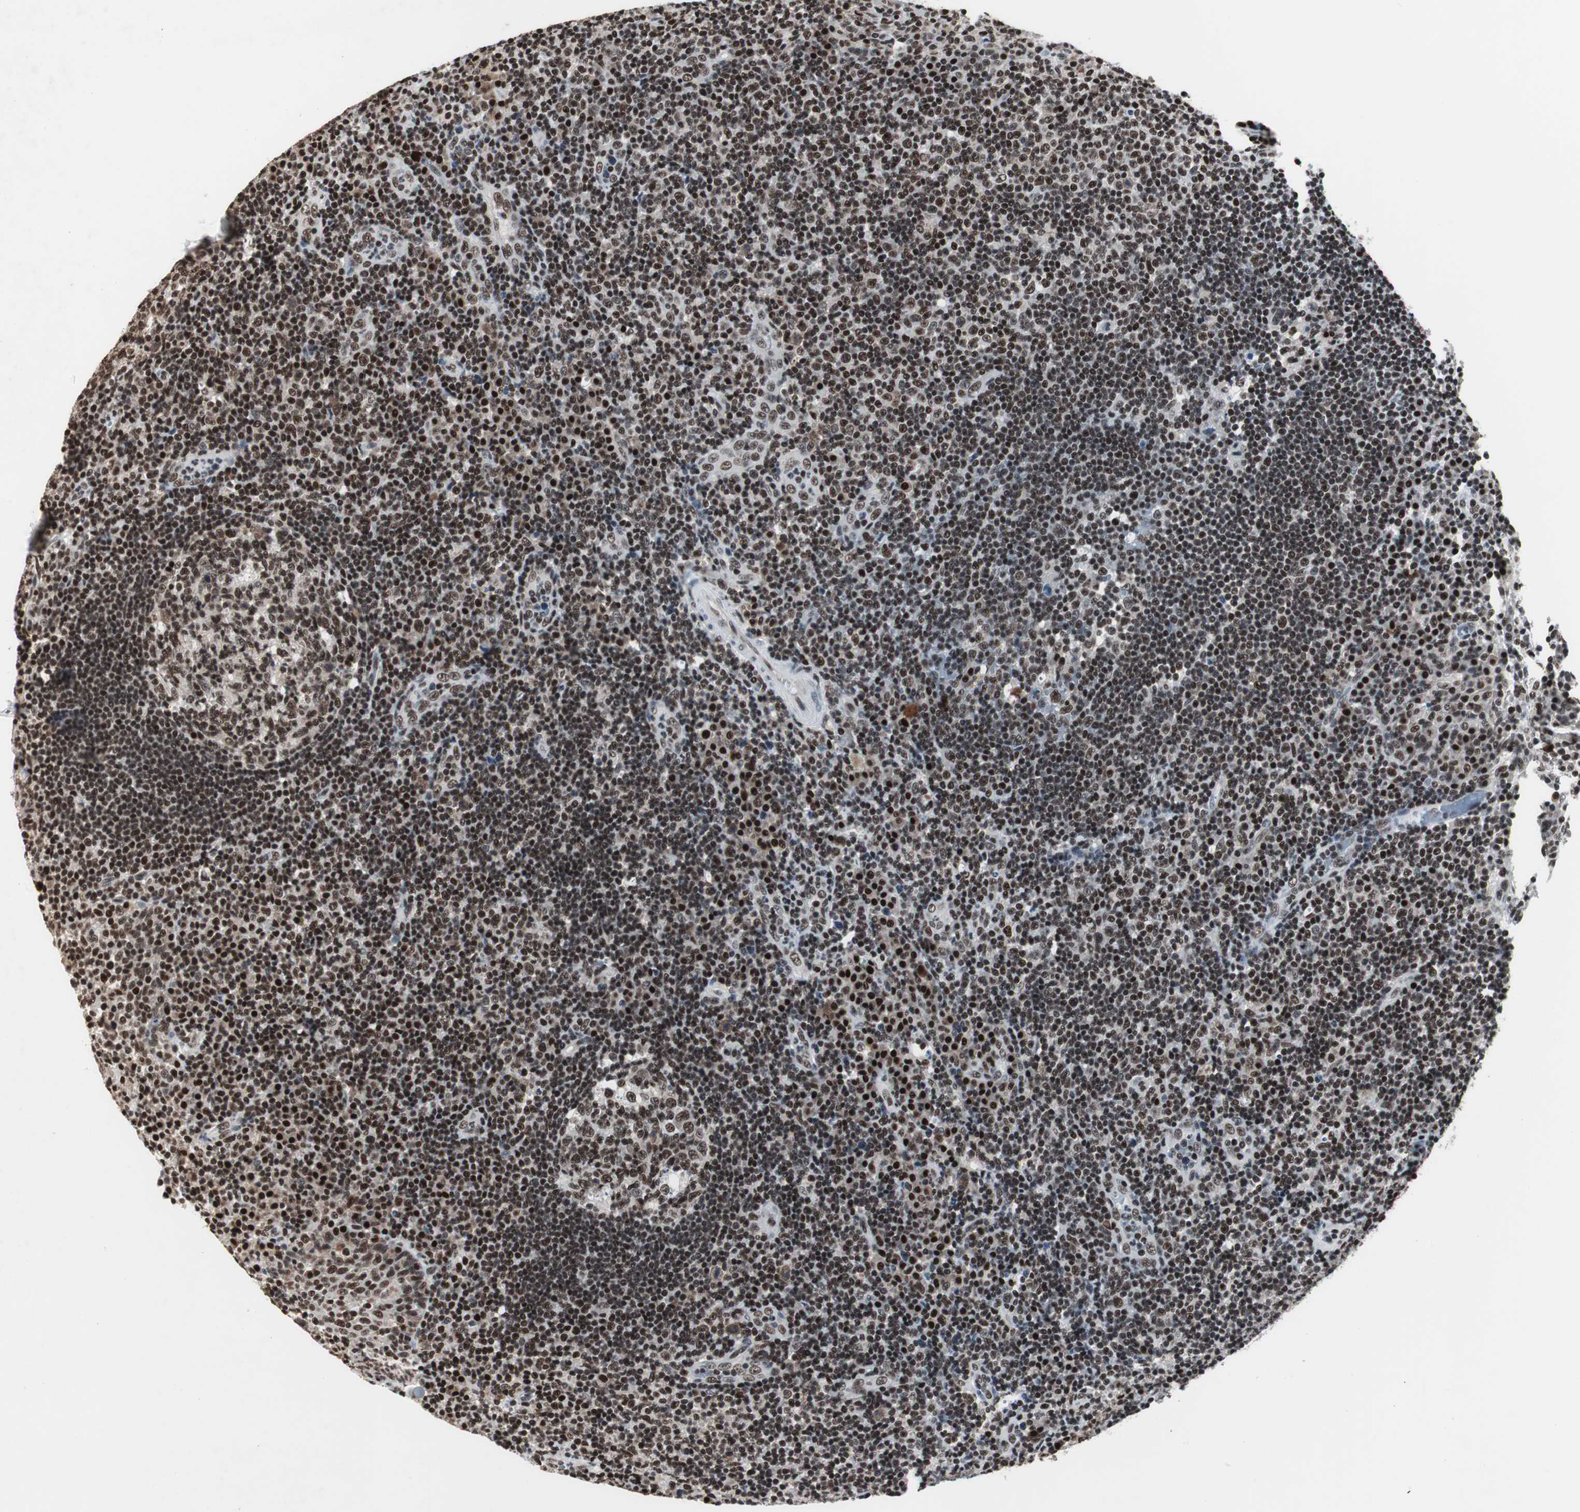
{"staining": {"intensity": "strong", "quantity": ">75%", "location": "nuclear"}, "tissue": "tonsil", "cell_type": "Germinal center cells", "image_type": "normal", "snomed": [{"axis": "morphology", "description": "Normal tissue, NOS"}, {"axis": "topography", "description": "Tonsil"}], "caption": "An IHC photomicrograph of unremarkable tissue is shown. Protein staining in brown highlights strong nuclear positivity in tonsil within germinal center cells. (DAB = brown stain, brightfield microscopy at high magnification).", "gene": "RAD9A", "patient": {"sex": "female", "age": 40}}